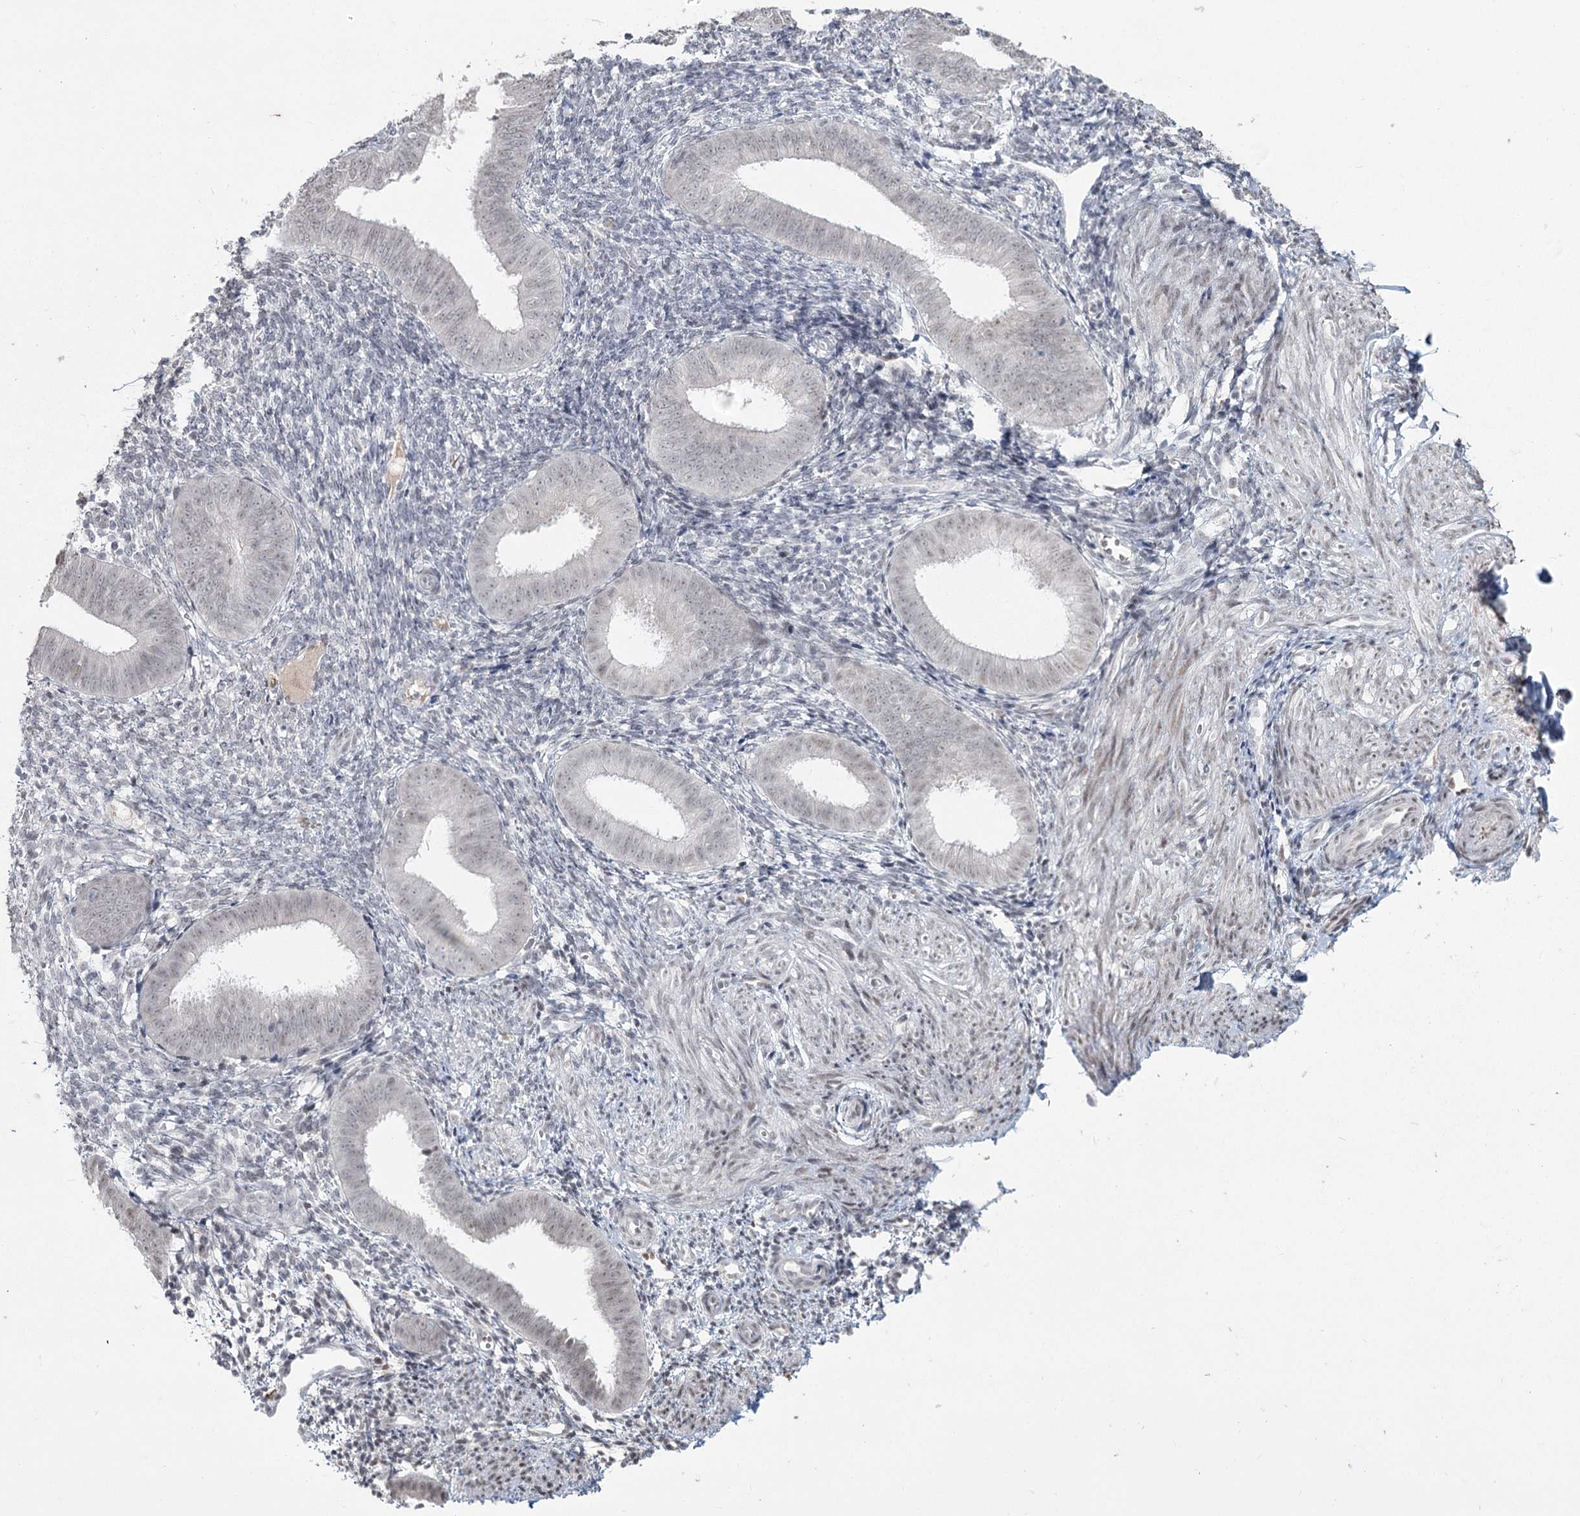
{"staining": {"intensity": "negative", "quantity": "none", "location": "none"}, "tissue": "endometrium", "cell_type": "Cells in endometrial stroma", "image_type": "normal", "snomed": [{"axis": "morphology", "description": "Normal tissue, NOS"}, {"axis": "topography", "description": "Uterus"}, {"axis": "topography", "description": "Endometrium"}], "caption": "Immunohistochemistry image of normal endometrium: human endometrium stained with DAB displays no significant protein expression in cells in endometrial stroma.", "gene": "LY6G5C", "patient": {"sex": "female", "age": 48}}